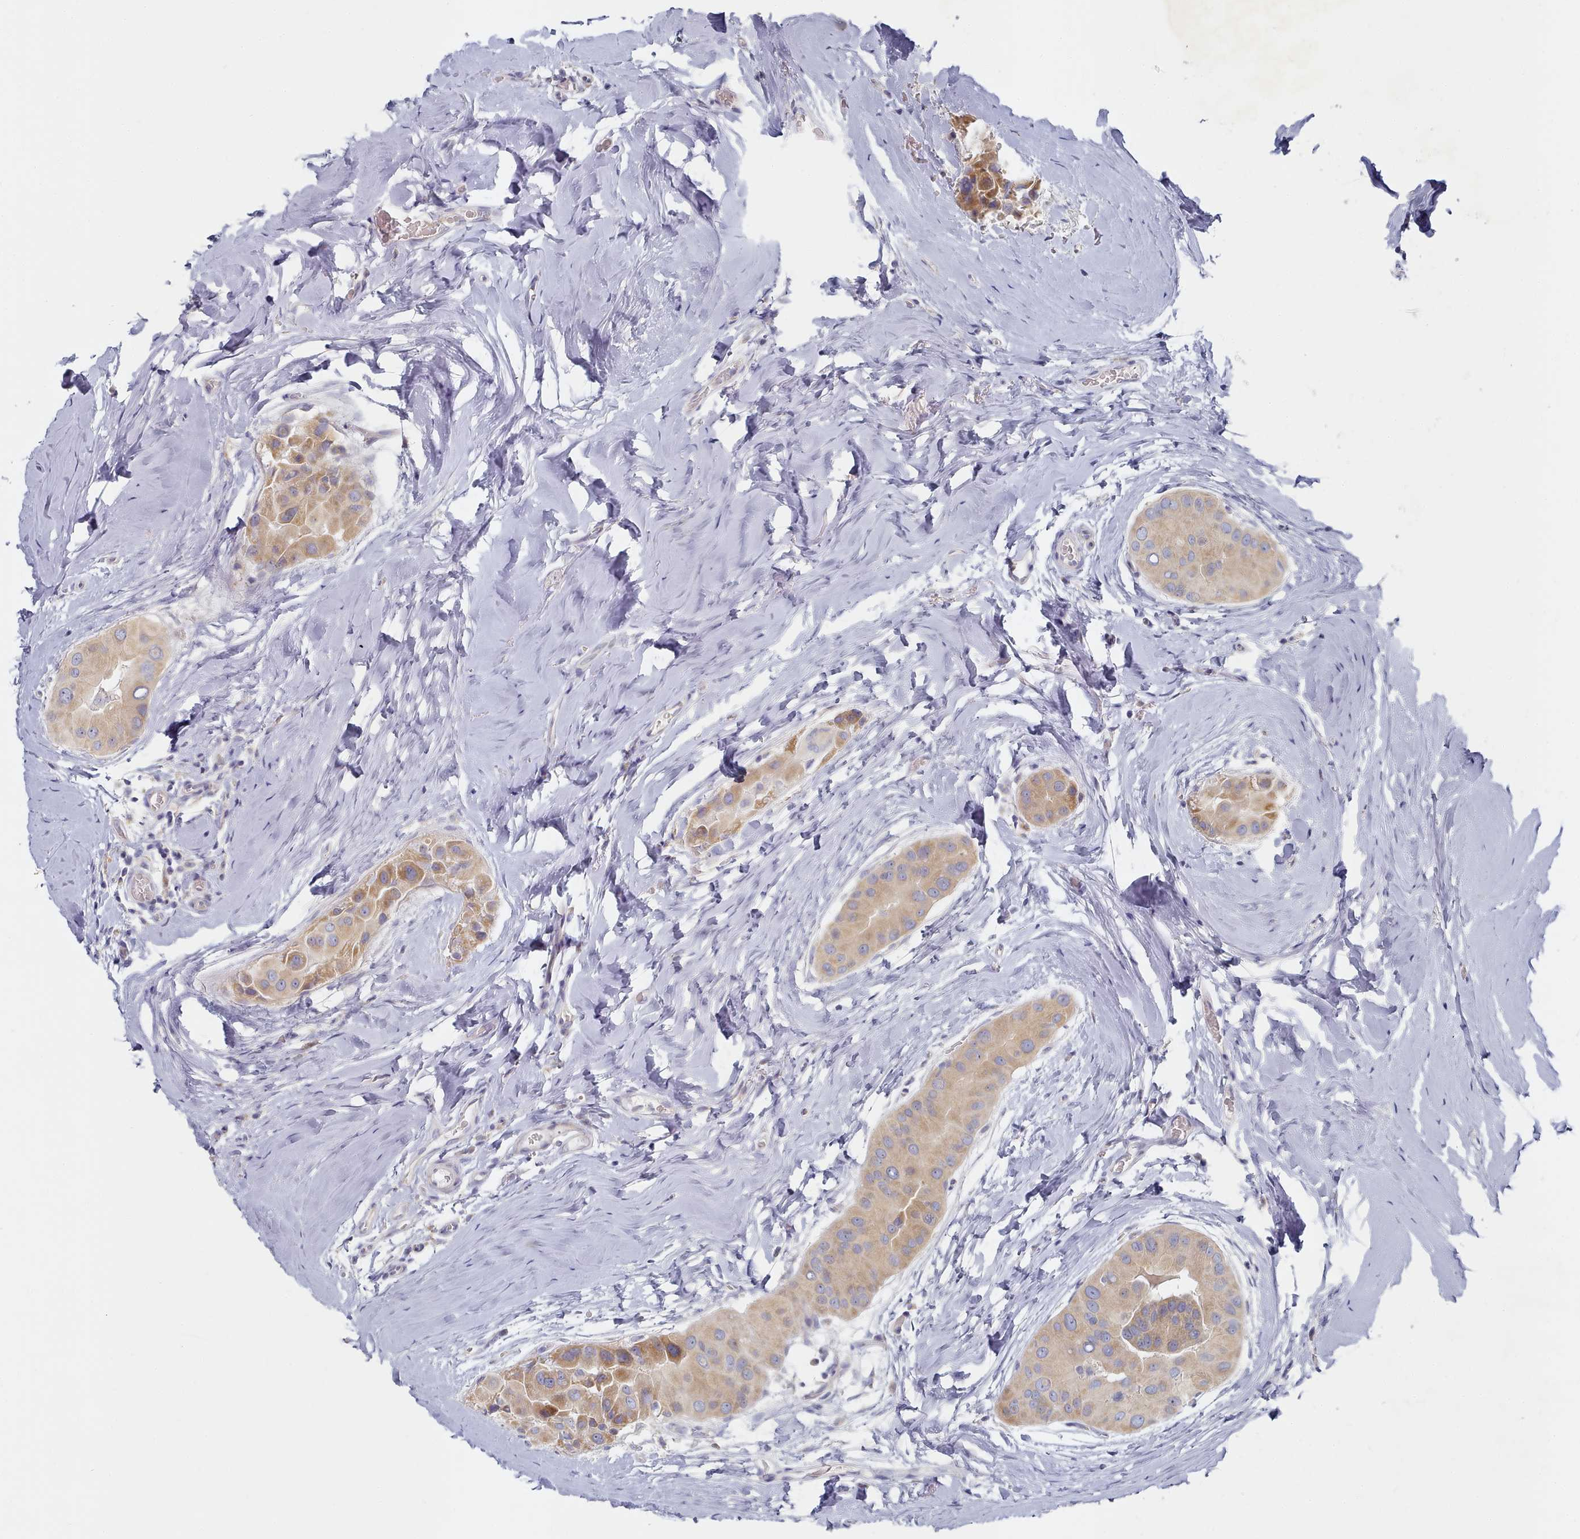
{"staining": {"intensity": "moderate", "quantity": ">75%", "location": "cytoplasmic/membranous"}, "tissue": "thyroid cancer", "cell_type": "Tumor cells", "image_type": "cancer", "snomed": [{"axis": "morphology", "description": "Papillary adenocarcinoma, NOS"}, {"axis": "topography", "description": "Thyroid gland"}], "caption": "Thyroid papillary adenocarcinoma stained with DAB (3,3'-diaminobenzidine) IHC shows medium levels of moderate cytoplasmic/membranous staining in about >75% of tumor cells. The protein is stained brown, and the nuclei are stained in blue (DAB (3,3'-diaminobenzidine) IHC with brightfield microscopy, high magnification).", "gene": "TYW1B", "patient": {"sex": "male", "age": 33}}